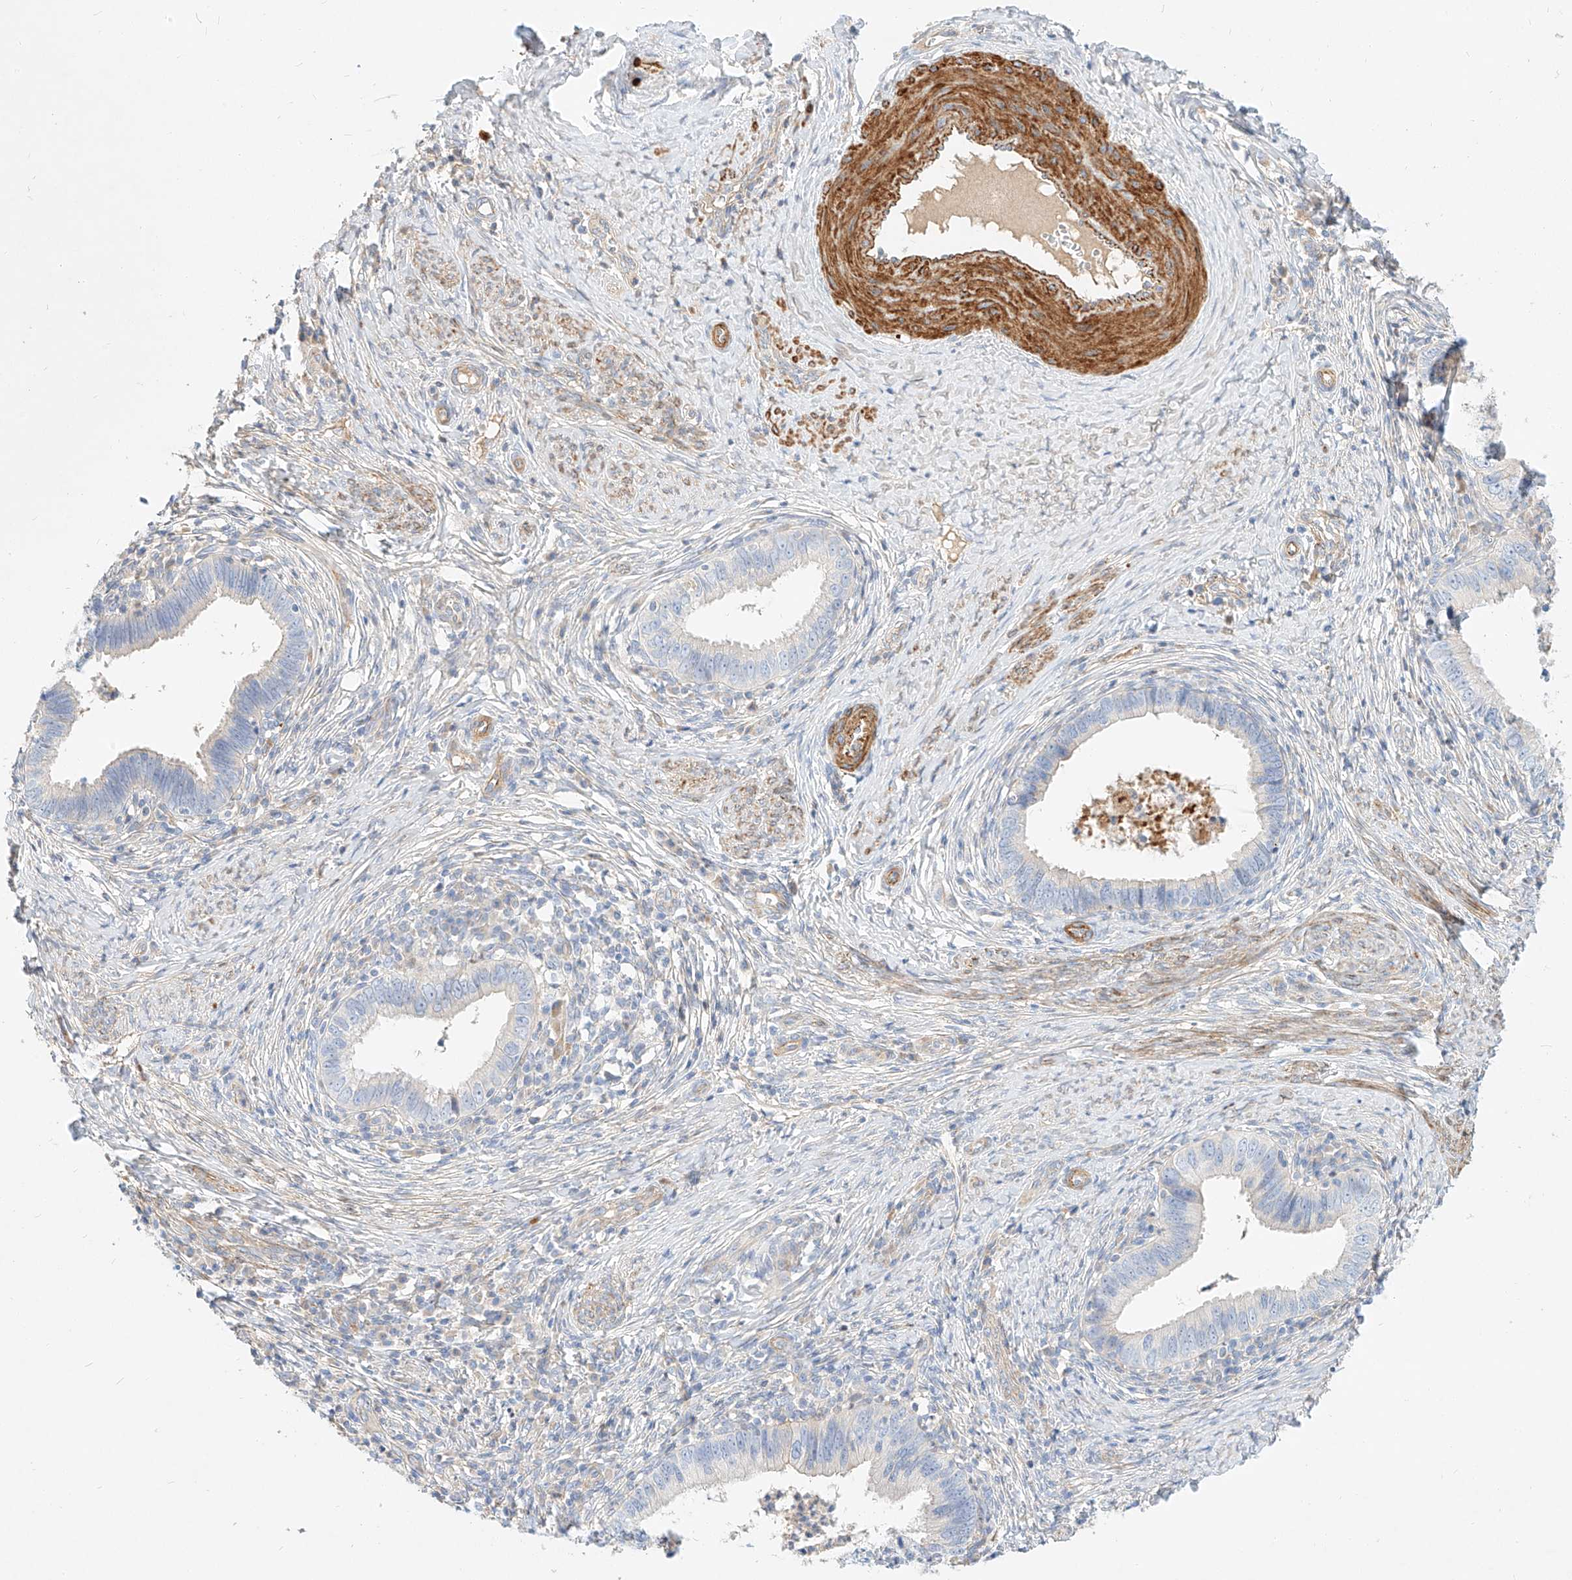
{"staining": {"intensity": "negative", "quantity": "none", "location": "none"}, "tissue": "cervical cancer", "cell_type": "Tumor cells", "image_type": "cancer", "snomed": [{"axis": "morphology", "description": "Adenocarcinoma, NOS"}, {"axis": "topography", "description": "Cervix"}], "caption": "Tumor cells show no significant protein staining in cervical cancer (adenocarcinoma).", "gene": "KCNH5", "patient": {"sex": "female", "age": 36}}